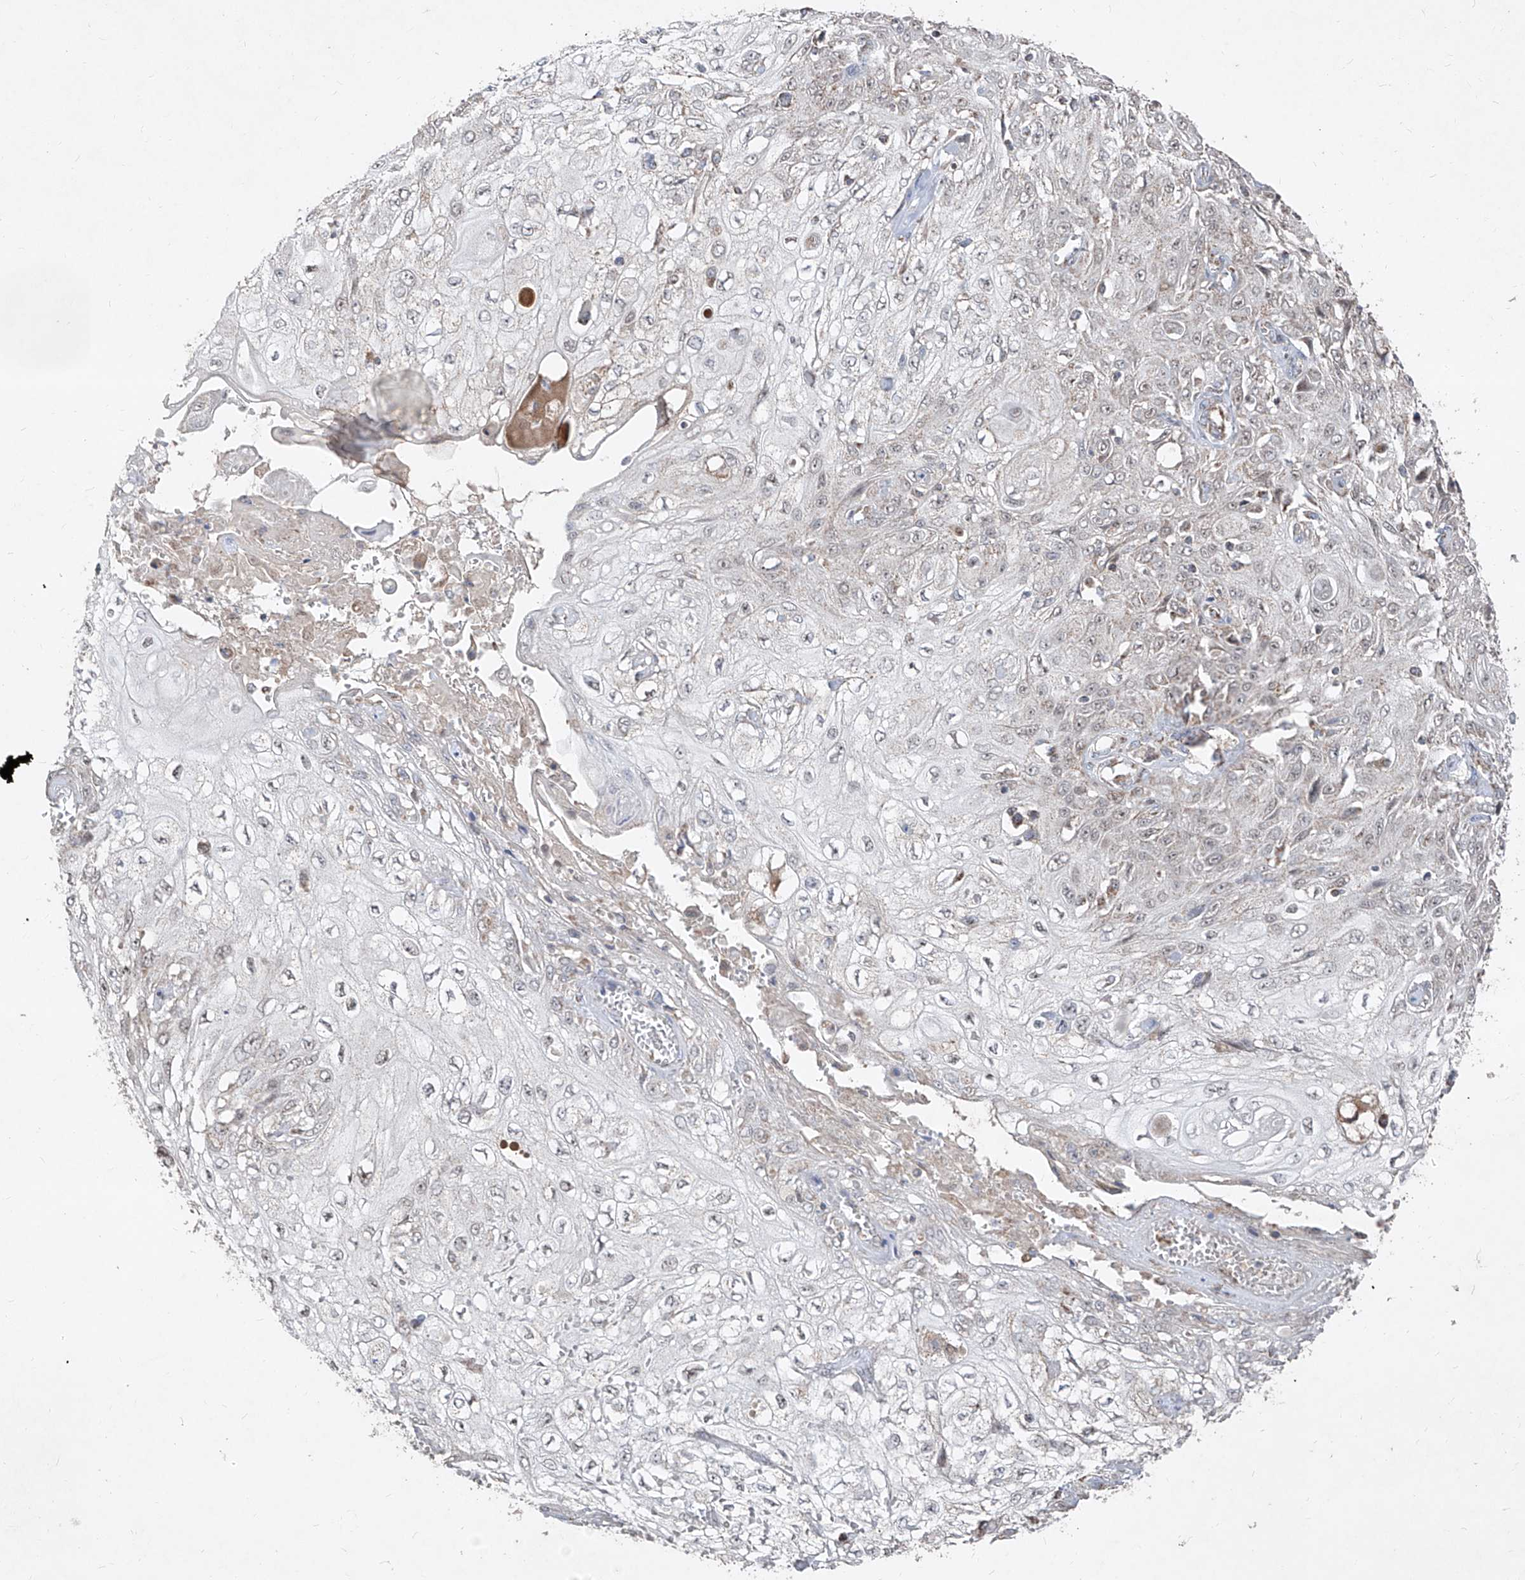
{"staining": {"intensity": "negative", "quantity": "none", "location": "none"}, "tissue": "skin cancer", "cell_type": "Tumor cells", "image_type": "cancer", "snomed": [{"axis": "morphology", "description": "Squamous cell carcinoma, NOS"}, {"axis": "morphology", "description": "Squamous cell carcinoma, metastatic, NOS"}, {"axis": "topography", "description": "Skin"}, {"axis": "topography", "description": "Lymph node"}], "caption": "Immunohistochemistry micrograph of neoplastic tissue: skin cancer (metastatic squamous cell carcinoma) stained with DAB (3,3'-diaminobenzidine) shows no significant protein staining in tumor cells.", "gene": "NDUFB3", "patient": {"sex": "male", "age": 75}}